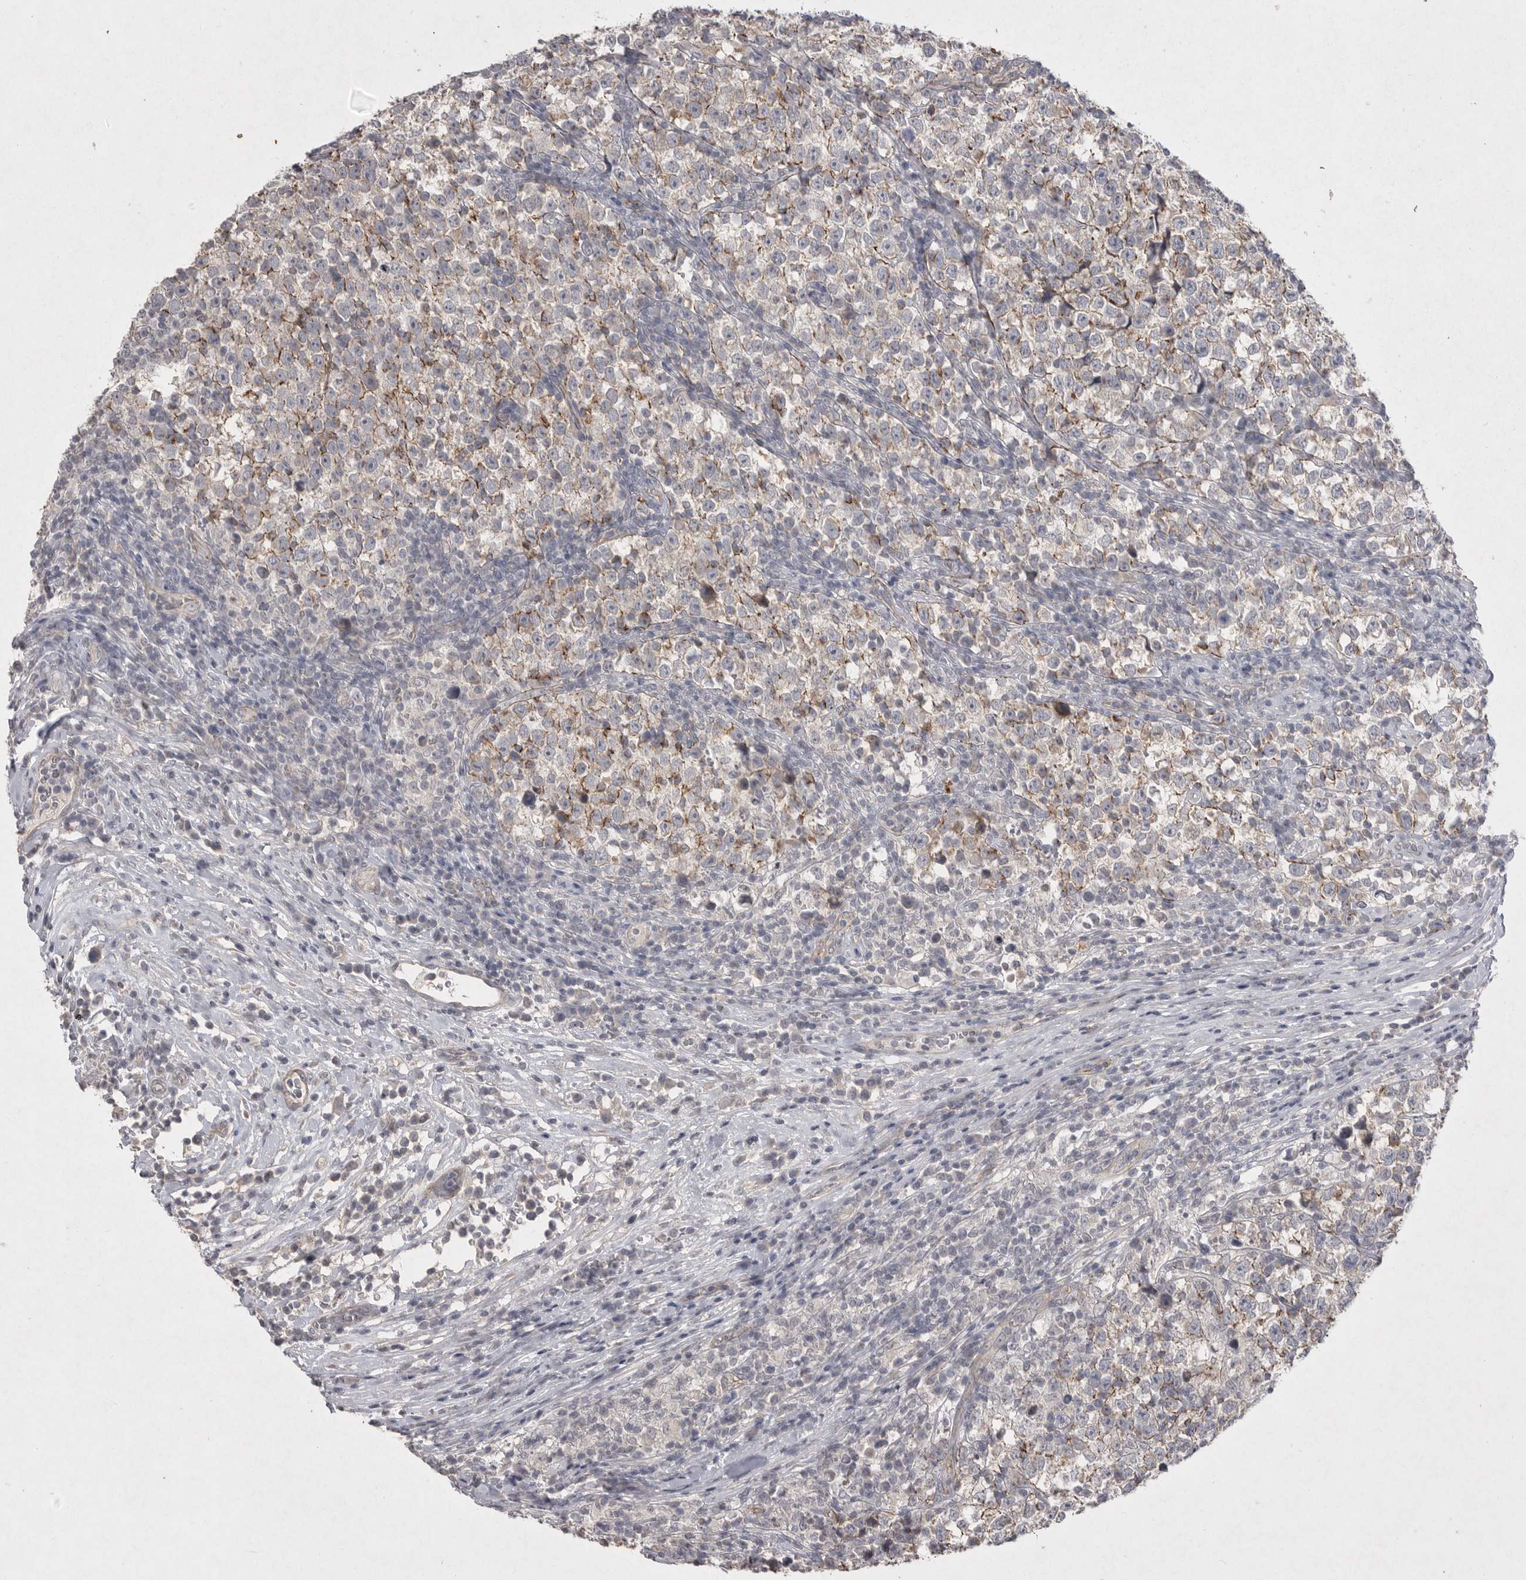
{"staining": {"intensity": "moderate", "quantity": "<25%", "location": "cytoplasmic/membranous"}, "tissue": "testis cancer", "cell_type": "Tumor cells", "image_type": "cancer", "snomed": [{"axis": "morphology", "description": "Normal tissue, NOS"}, {"axis": "morphology", "description": "Seminoma, NOS"}, {"axis": "topography", "description": "Testis"}], "caption": "Brown immunohistochemical staining in human seminoma (testis) reveals moderate cytoplasmic/membranous expression in approximately <25% of tumor cells.", "gene": "VANGL2", "patient": {"sex": "male", "age": 43}}